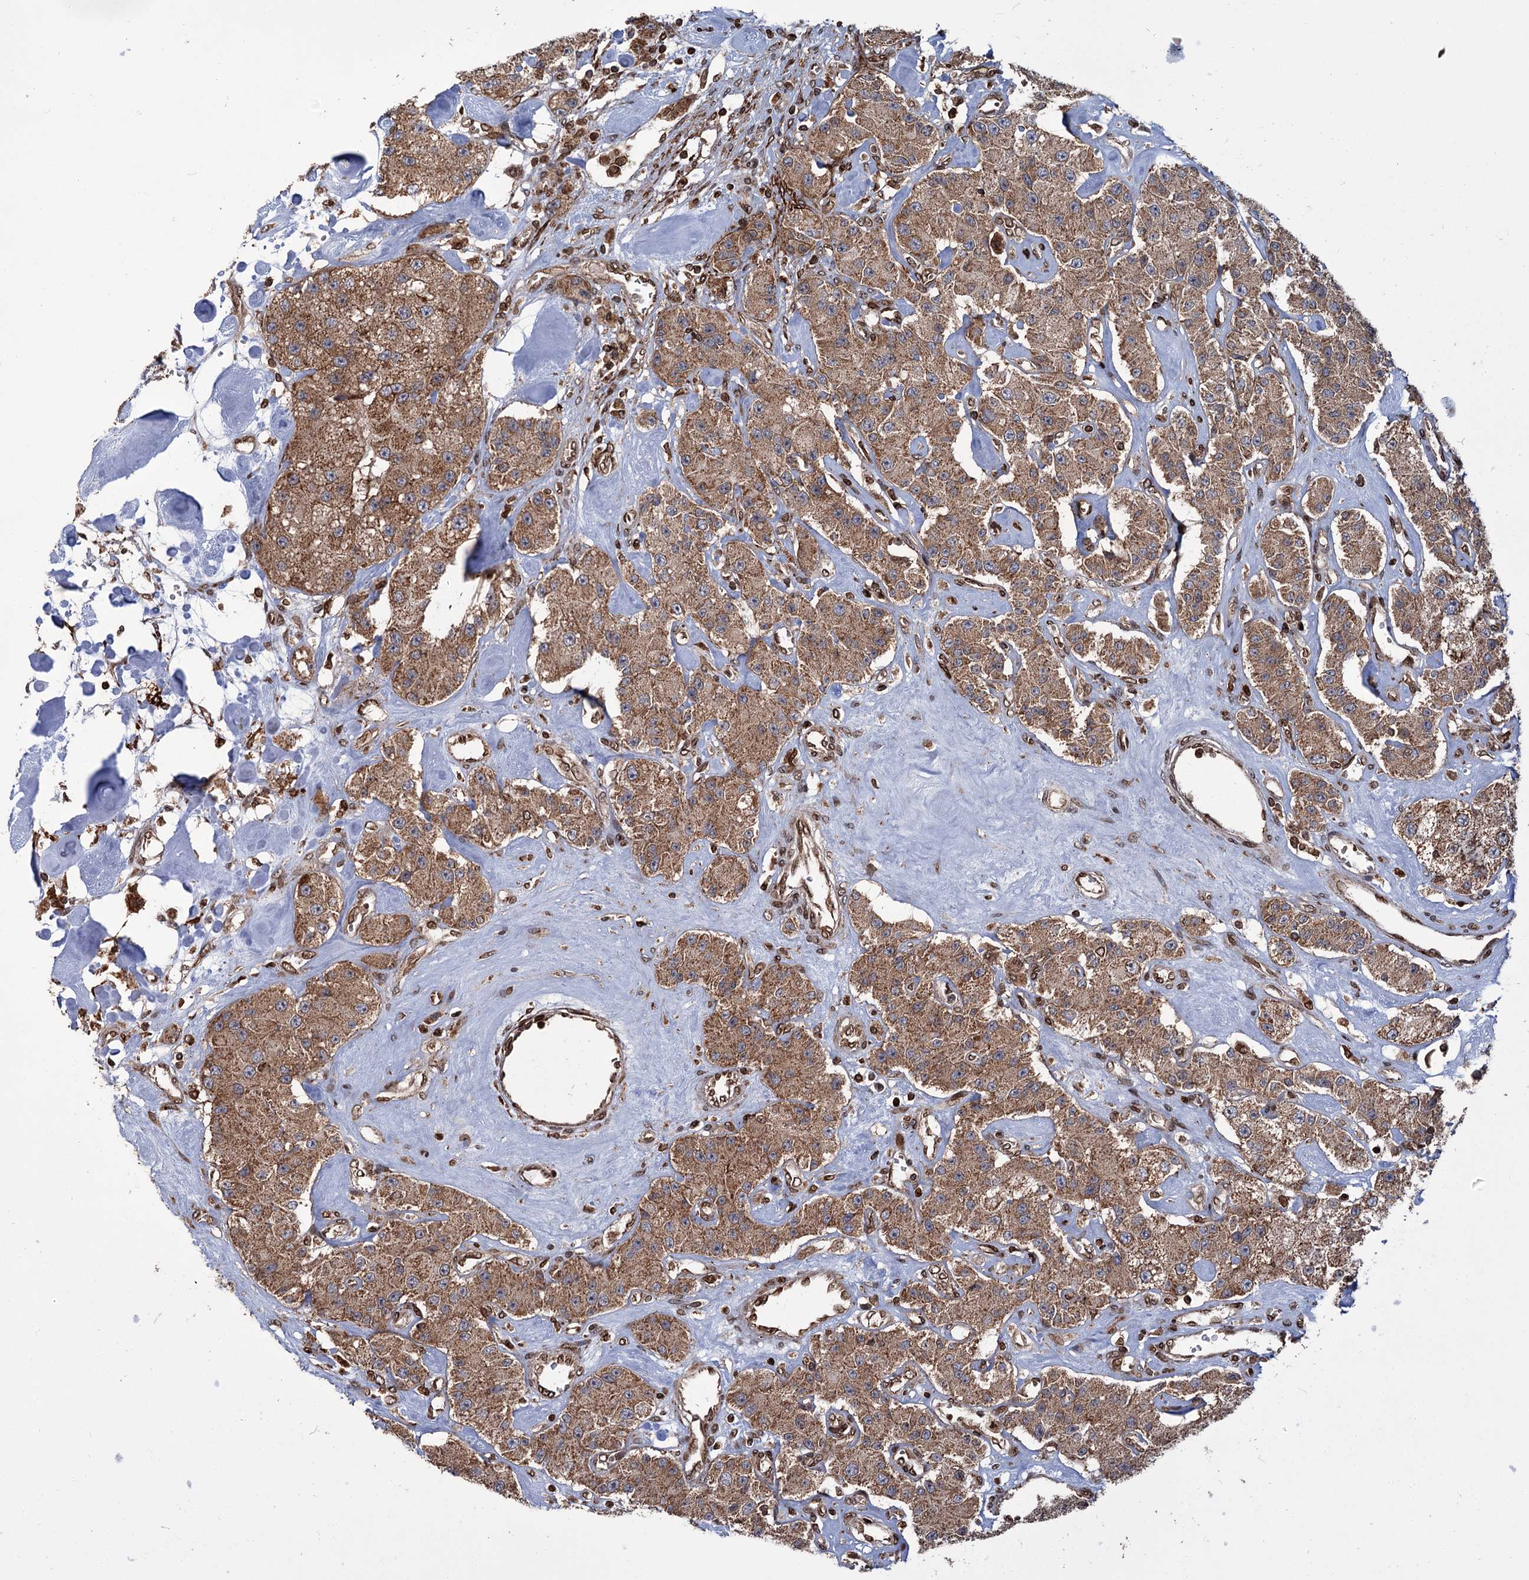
{"staining": {"intensity": "moderate", "quantity": ">75%", "location": "cytoplasmic/membranous"}, "tissue": "carcinoid", "cell_type": "Tumor cells", "image_type": "cancer", "snomed": [{"axis": "morphology", "description": "Carcinoid, malignant, NOS"}, {"axis": "topography", "description": "Pancreas"}], "caption": "DAB immunohistochemical staining of human malignant carcinoid exhibits moderate cytoplasmic/membranous protein positivity in approximately >75% of tumor cells.", "gene": "CFAP46", "patient": {"sex": "male", "age": 41}}